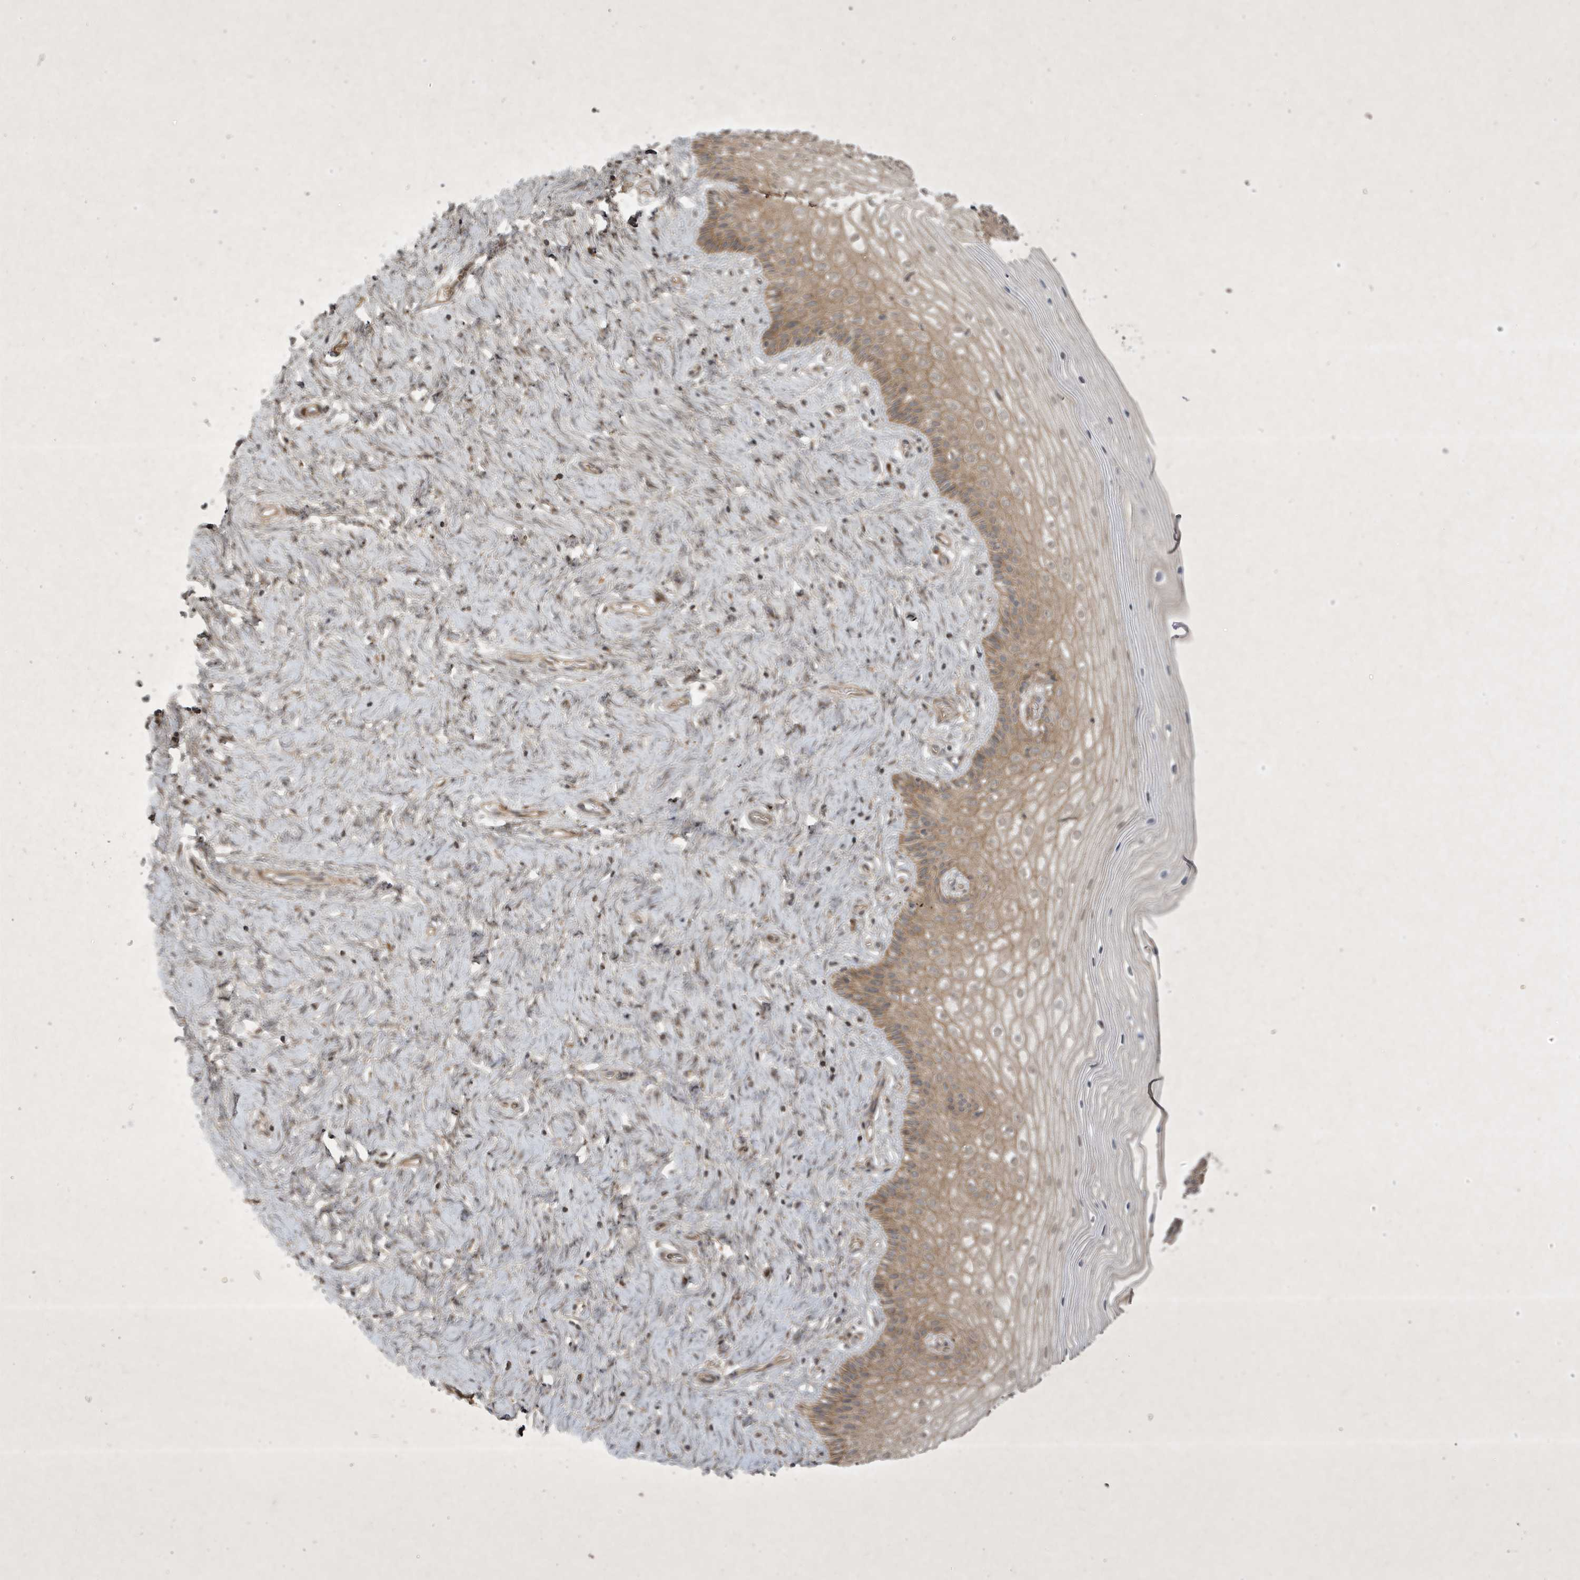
{"staining": {"intensity": "negative", "quantity": "none", "location": "none"}, "tissue": "cervix", "cell_type": "Glandular cells", "image_type": "normal", "snomed": [{"axis": "morphology", "description": "Normal tissue, NOS"}, {"axis": "topography", "description": "Cervix"}], "caption": "A high-resolution photomicrograph shows immunohistochemistry (IHC) staining of benign cervix, which reveals no significant expression in glandular cells. (DAB IHC with hematoxylin counter stain).", "gene": "FAM83C", "patient": {"sex": "female", "age": 33}}